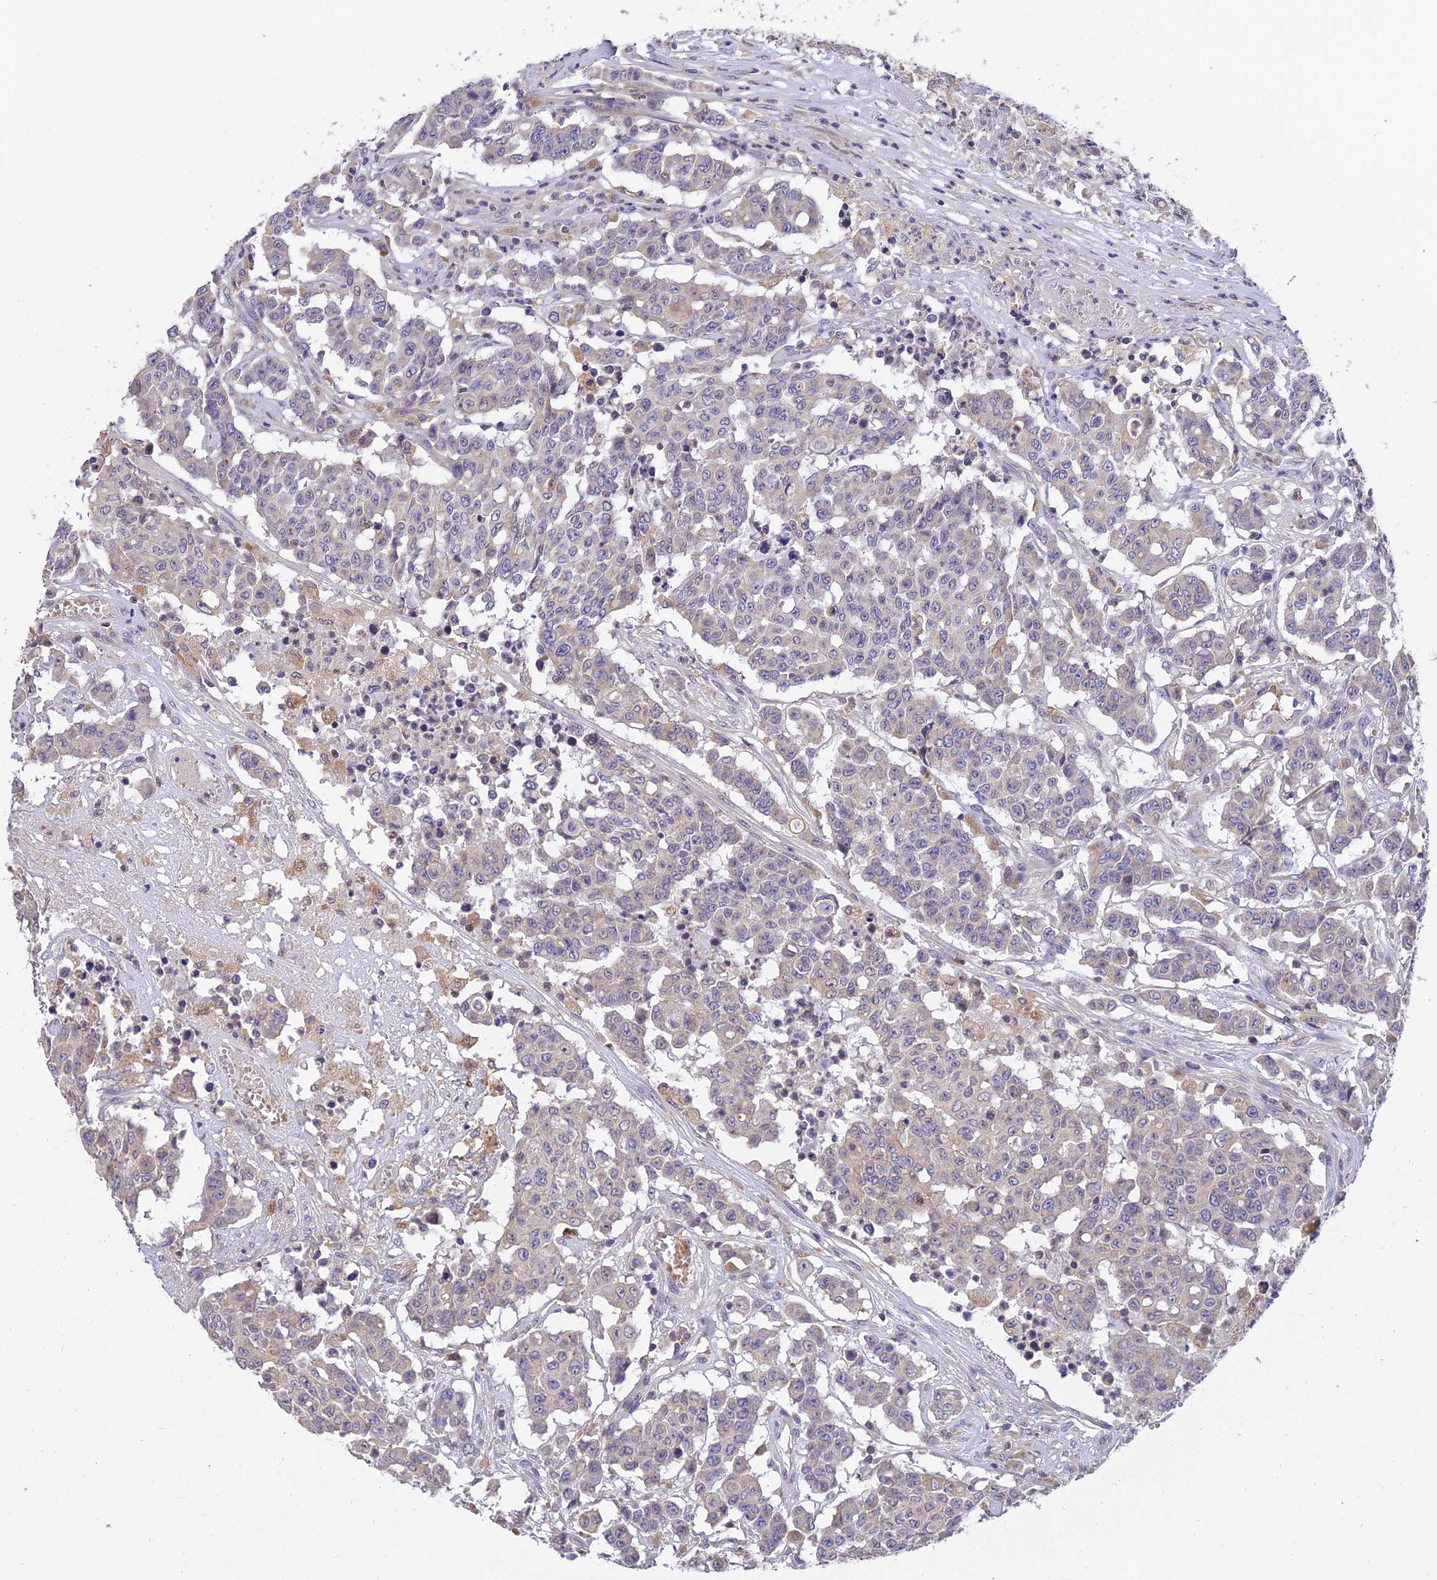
{"staining": {"intensity": "negative", "quantity": "none", "location": "none"}, "tissue": "colorectal cancer", "cell_type": "Tumor cells", "image_type": "cancer", "snomed": [{"axis": "morphology", "description": "Adenocarcinoma, NOS"}, {"axis": "topography", "description": "Colon"}], "caption": "The photomicrograph shows no staining of tumor cells in colorectal cancer. (DAB immunohistochemistry (IHC) with hematoxylin counter stain).", "gene": "ARL8B", "patient": {"sex": "male", "age": 51}}